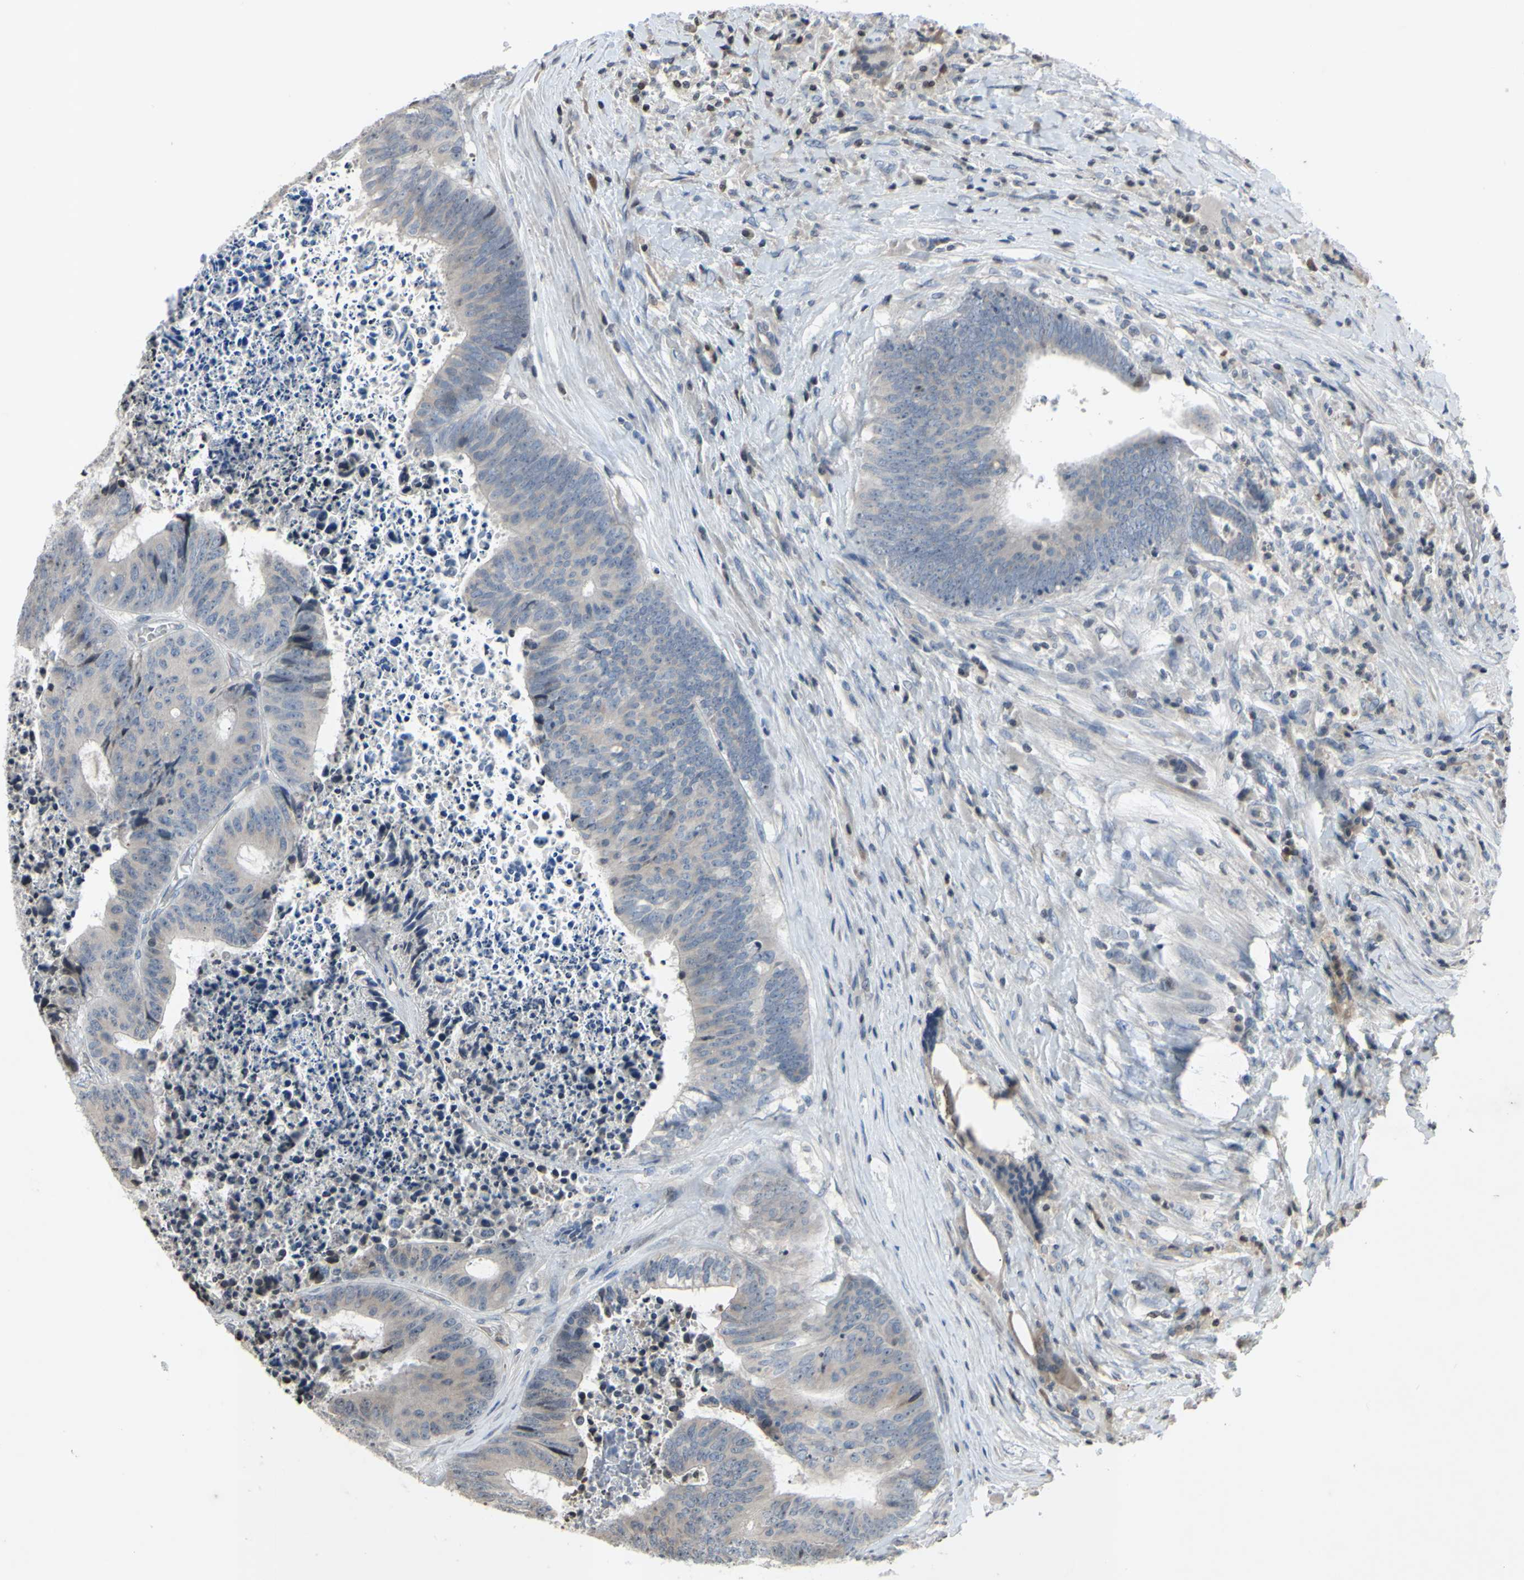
{"staining": {"intensity": "negative", "quantity": "none", "location": "none"}, "tissue": "colorectal cancer", "cell_type": "Tumor cells", "image_type": "cancer", "snomed": [{"axis": "morphology", "description": "Adenocarcinoma, NOS"}, {"axis": "topography", "description": "Rectum"}], "caption": "A micrograph of adenocarcinoma (colorectal) stained for a protein exhibits no brown staining in tumor cells.", "gene": "ARG1", "patient": {"sex": "male", "age": 72}}